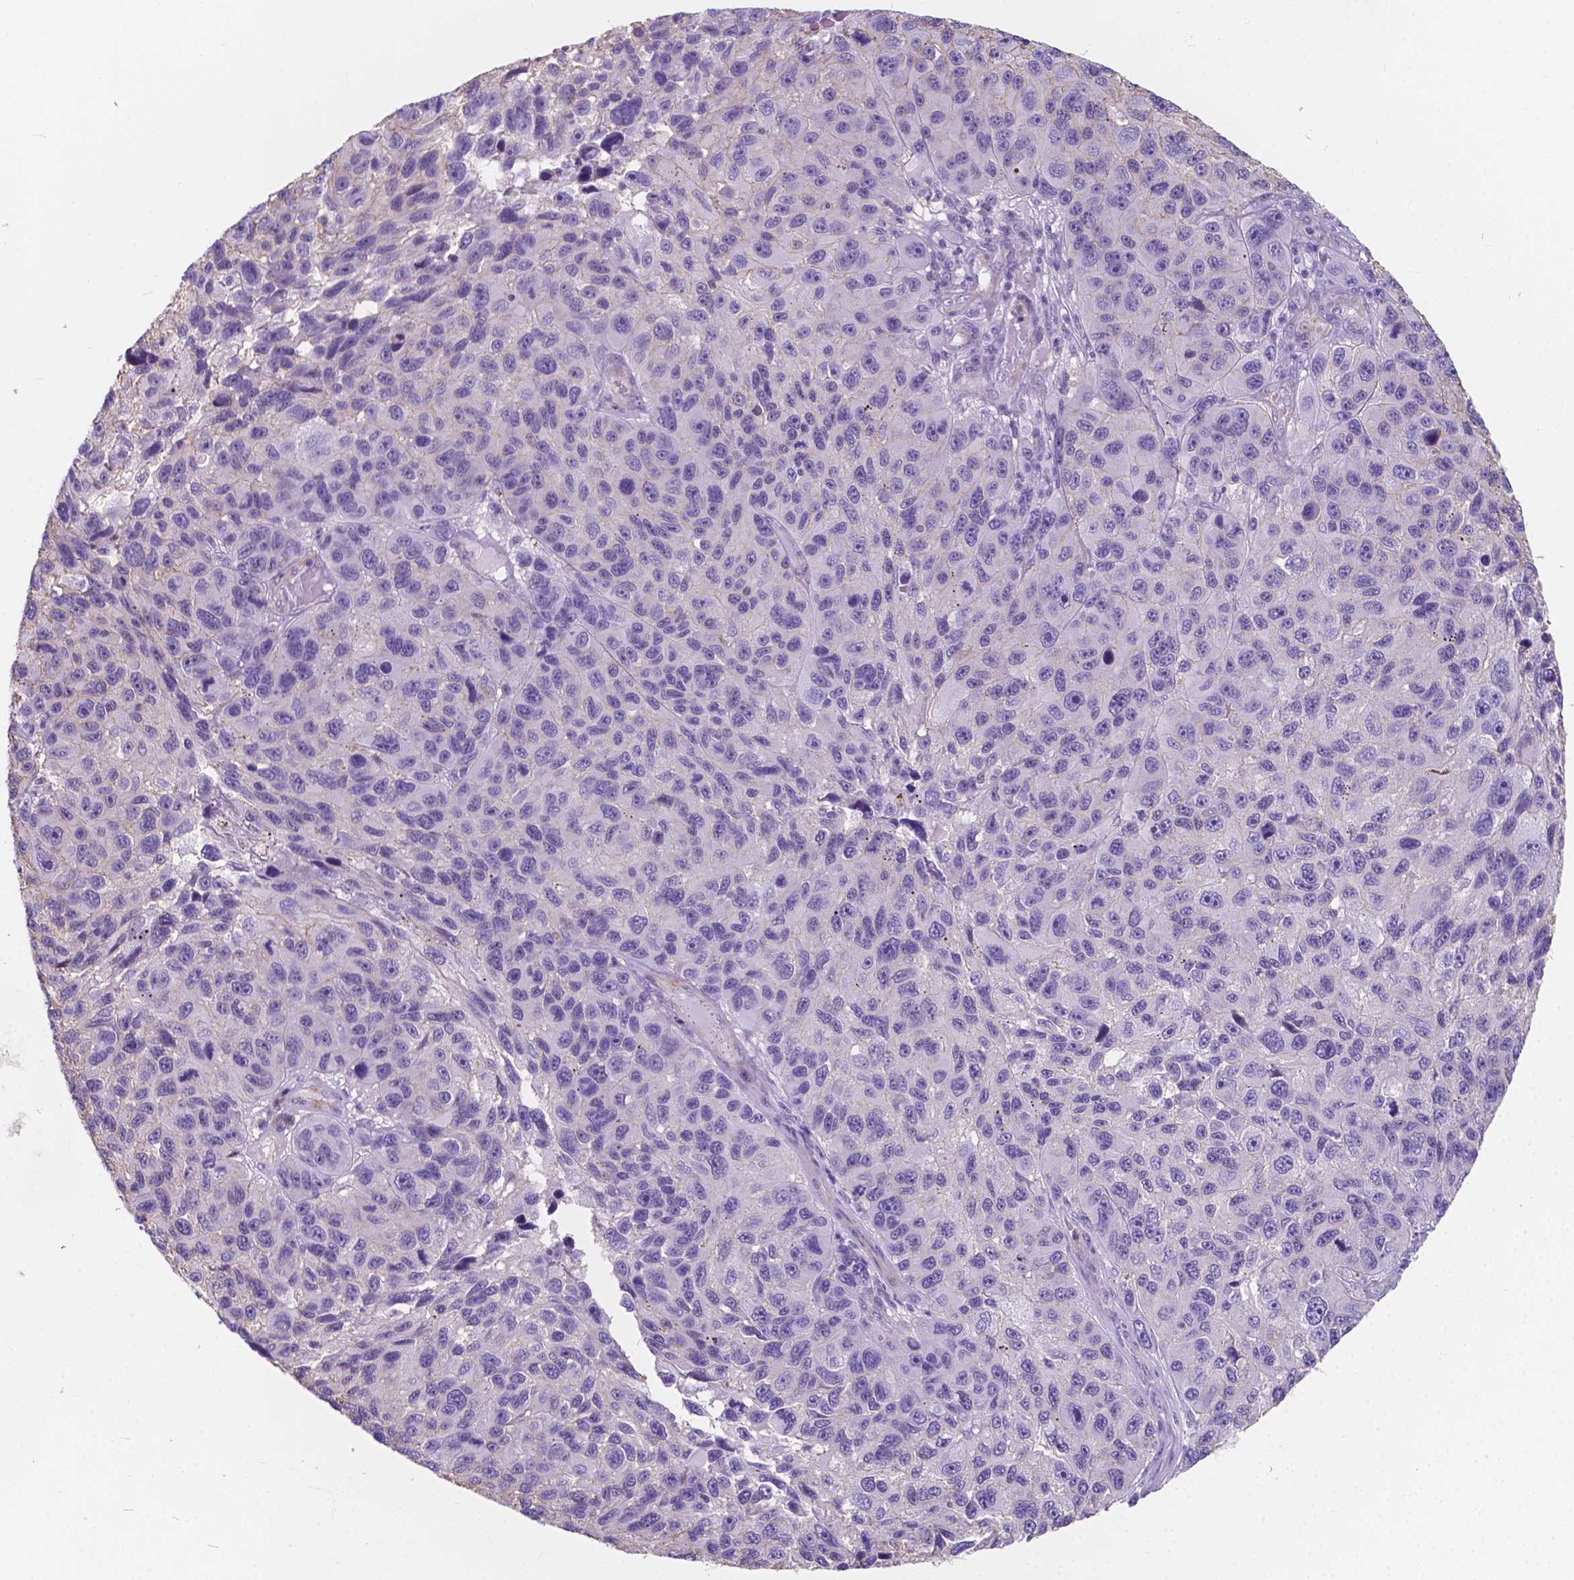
{"staining": {"intensity": "negative", "quantity": "none", "location": "none"}, "tissue": "melanoma", "cell_type": "Tumor cells", "image_type": "cancer", "snomed": [{"axis": "morphology", "description": "Malignant melanoma, NOS"}, {"axis": "topography", "description": "Skin"}], "caption": "Tumor cells are negative for protein expression in human malignant melanoma.", "gene": "KIAA0040", "patient": {"sex": "male", "age": 53}}